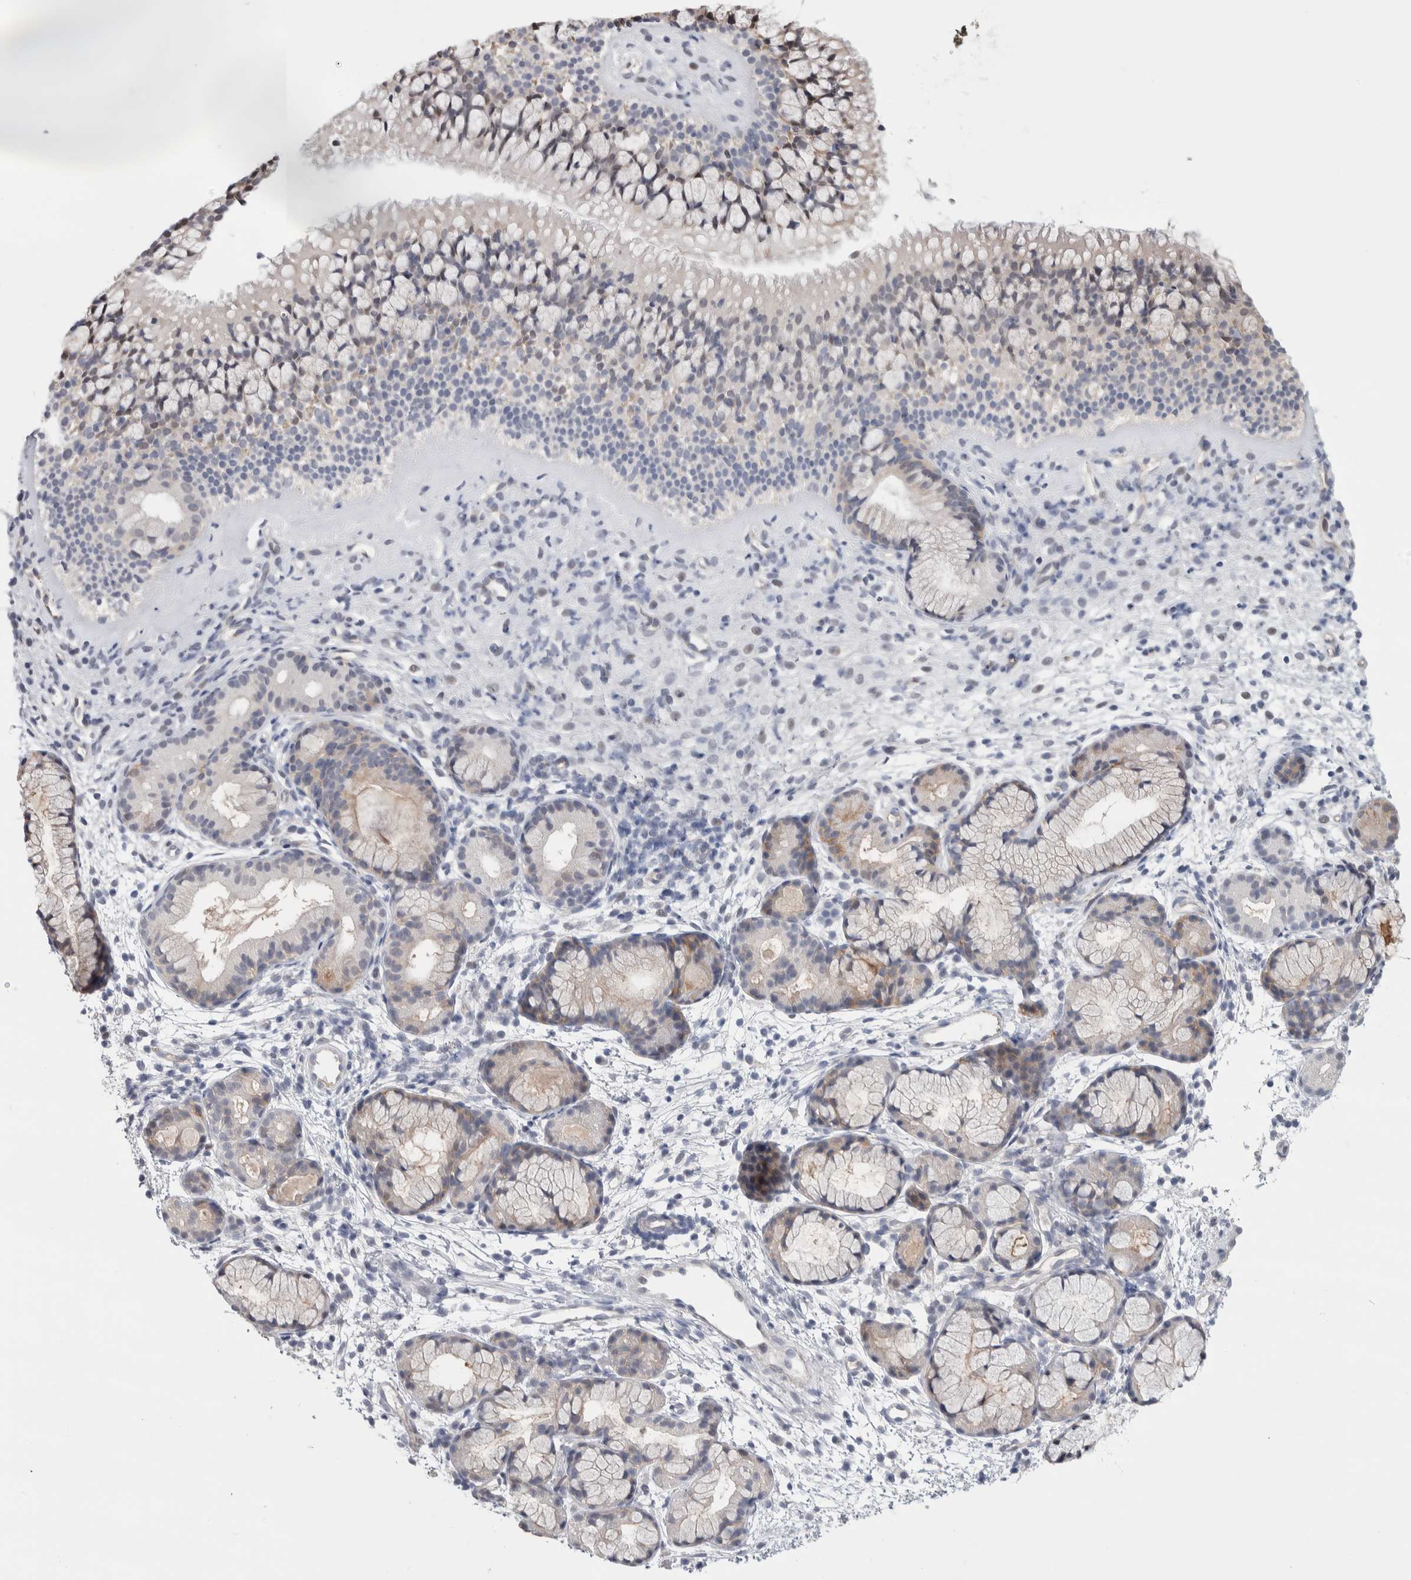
{"staining": {"intensity": "moderate", "quantity": "<25%", "location": "nuclear"}, "tissue": "nasopharynx", "cell_type": "Respiratory epithelial cells", "image_type": "normal", "snomed": [{"axis": "morphology", "description": "Normal tissue, NOS"}, {"axis": "morphology", "description": "Inflammation, NOS"}, {"axis": "topography", "description": "Nasopharynx"}], "caption": "Immunohistochemical staining of benign human nasopharynx displays <25% levels of moderate nuclear protein positivity in about <25% of respiratory epithelial cells.", "gene": "ZBTB49", "patient": {"sex": "female", "age": 19}}